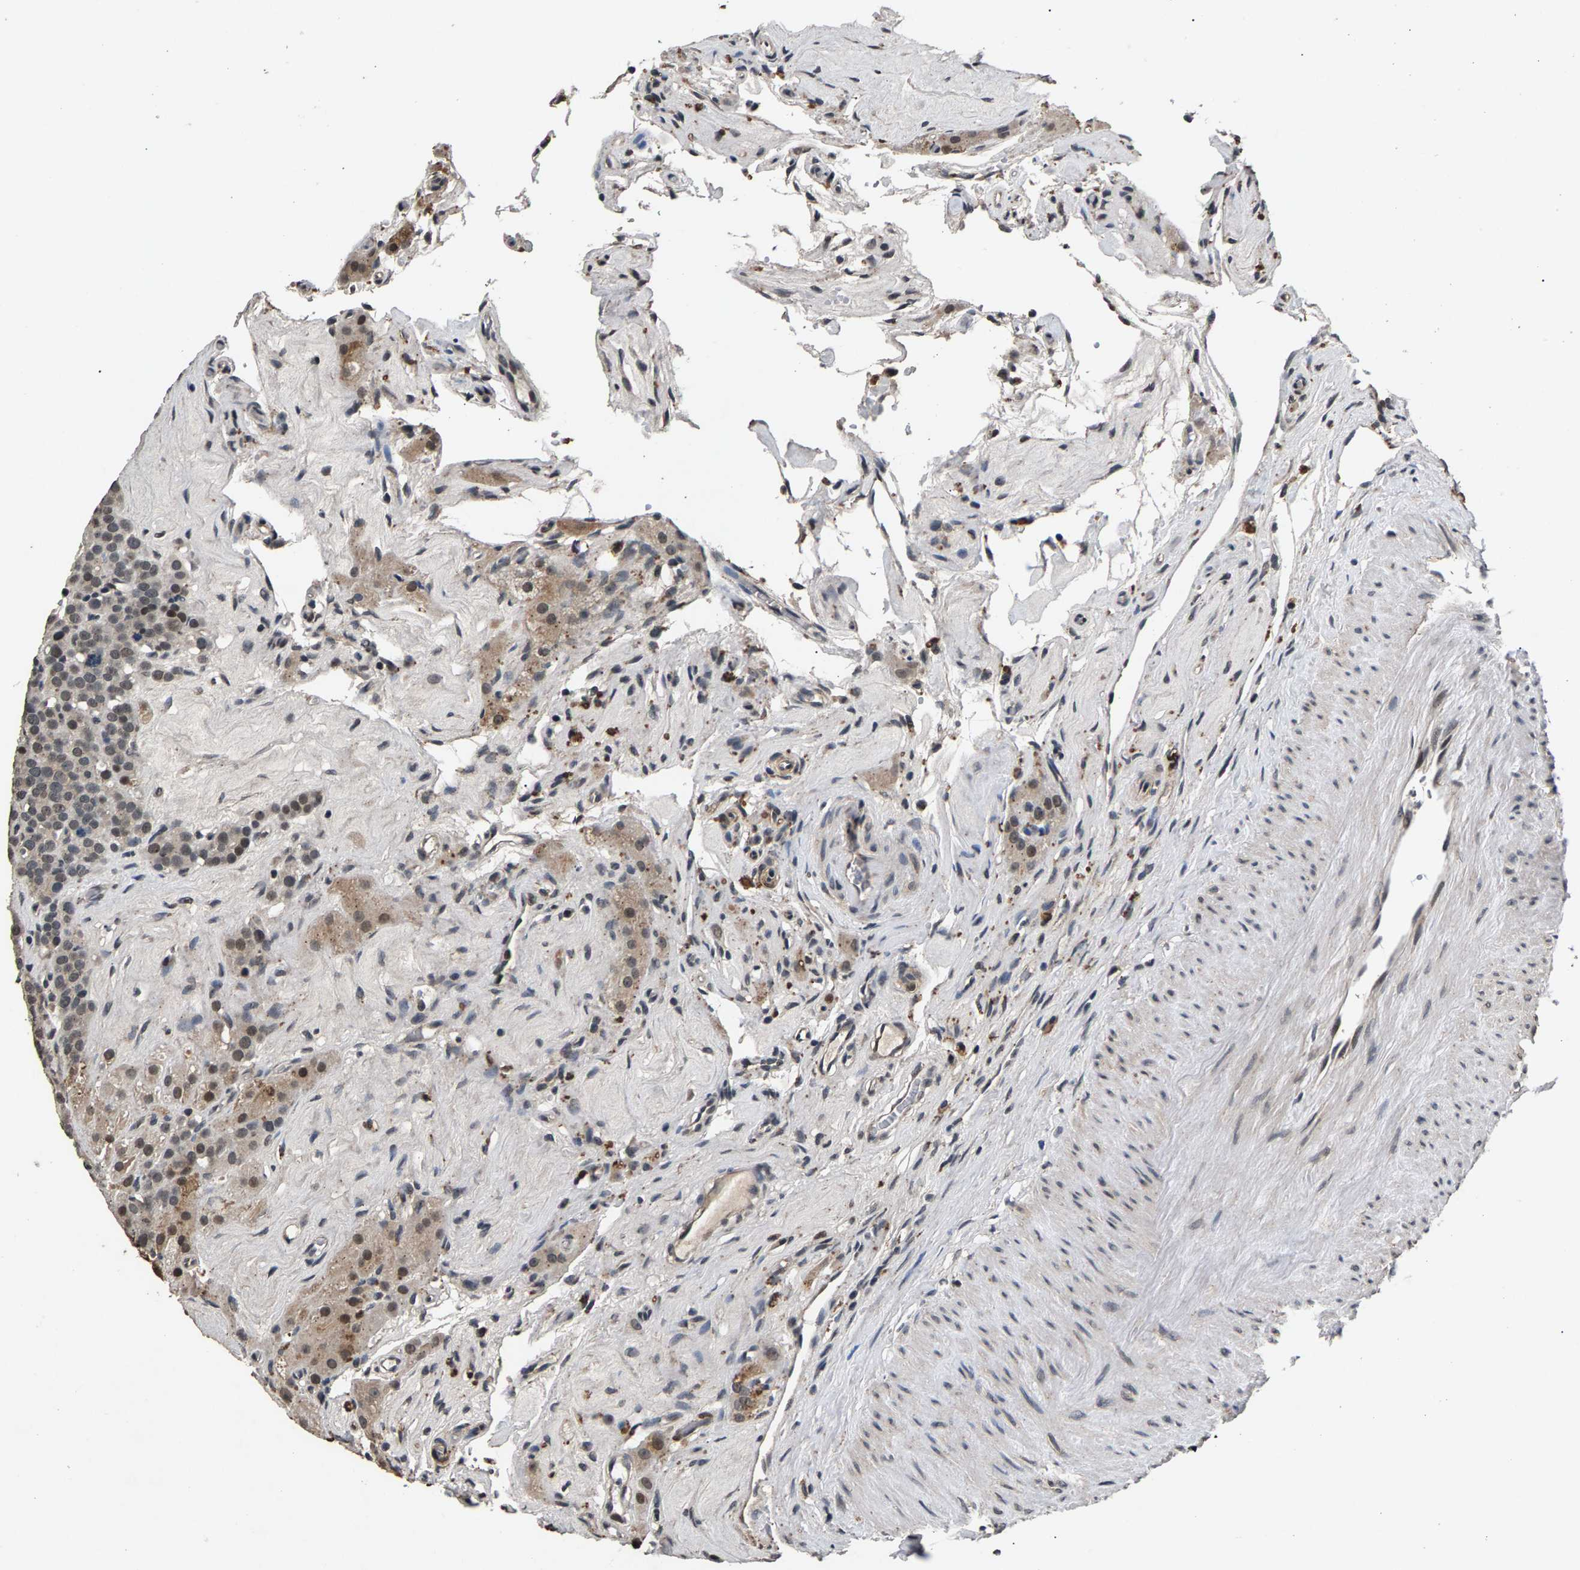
{"staining": {"intensity": "moderate", "quantity": "25%-75%", "location": "cytoplasmic/membranous,nuclear"}, "tissue": "testis cancer", "cell_type": "Tumor cells", "image_type": "cancer", "snomed": [{"axis": "morphology", "description": "Seminoma, NOS"}, {"axis": "topography", "description": "Testis"}], "caption": "Immunohistochemistry (IHC) of human testis cancer (seminoma) exhibits medium levels of moderate cytoplasmic/membranous and nuclear staining in approximately 25%-75% of tumor cells.", "gene": "RBM33", "patient": {"sex": "male", "age": 71}}